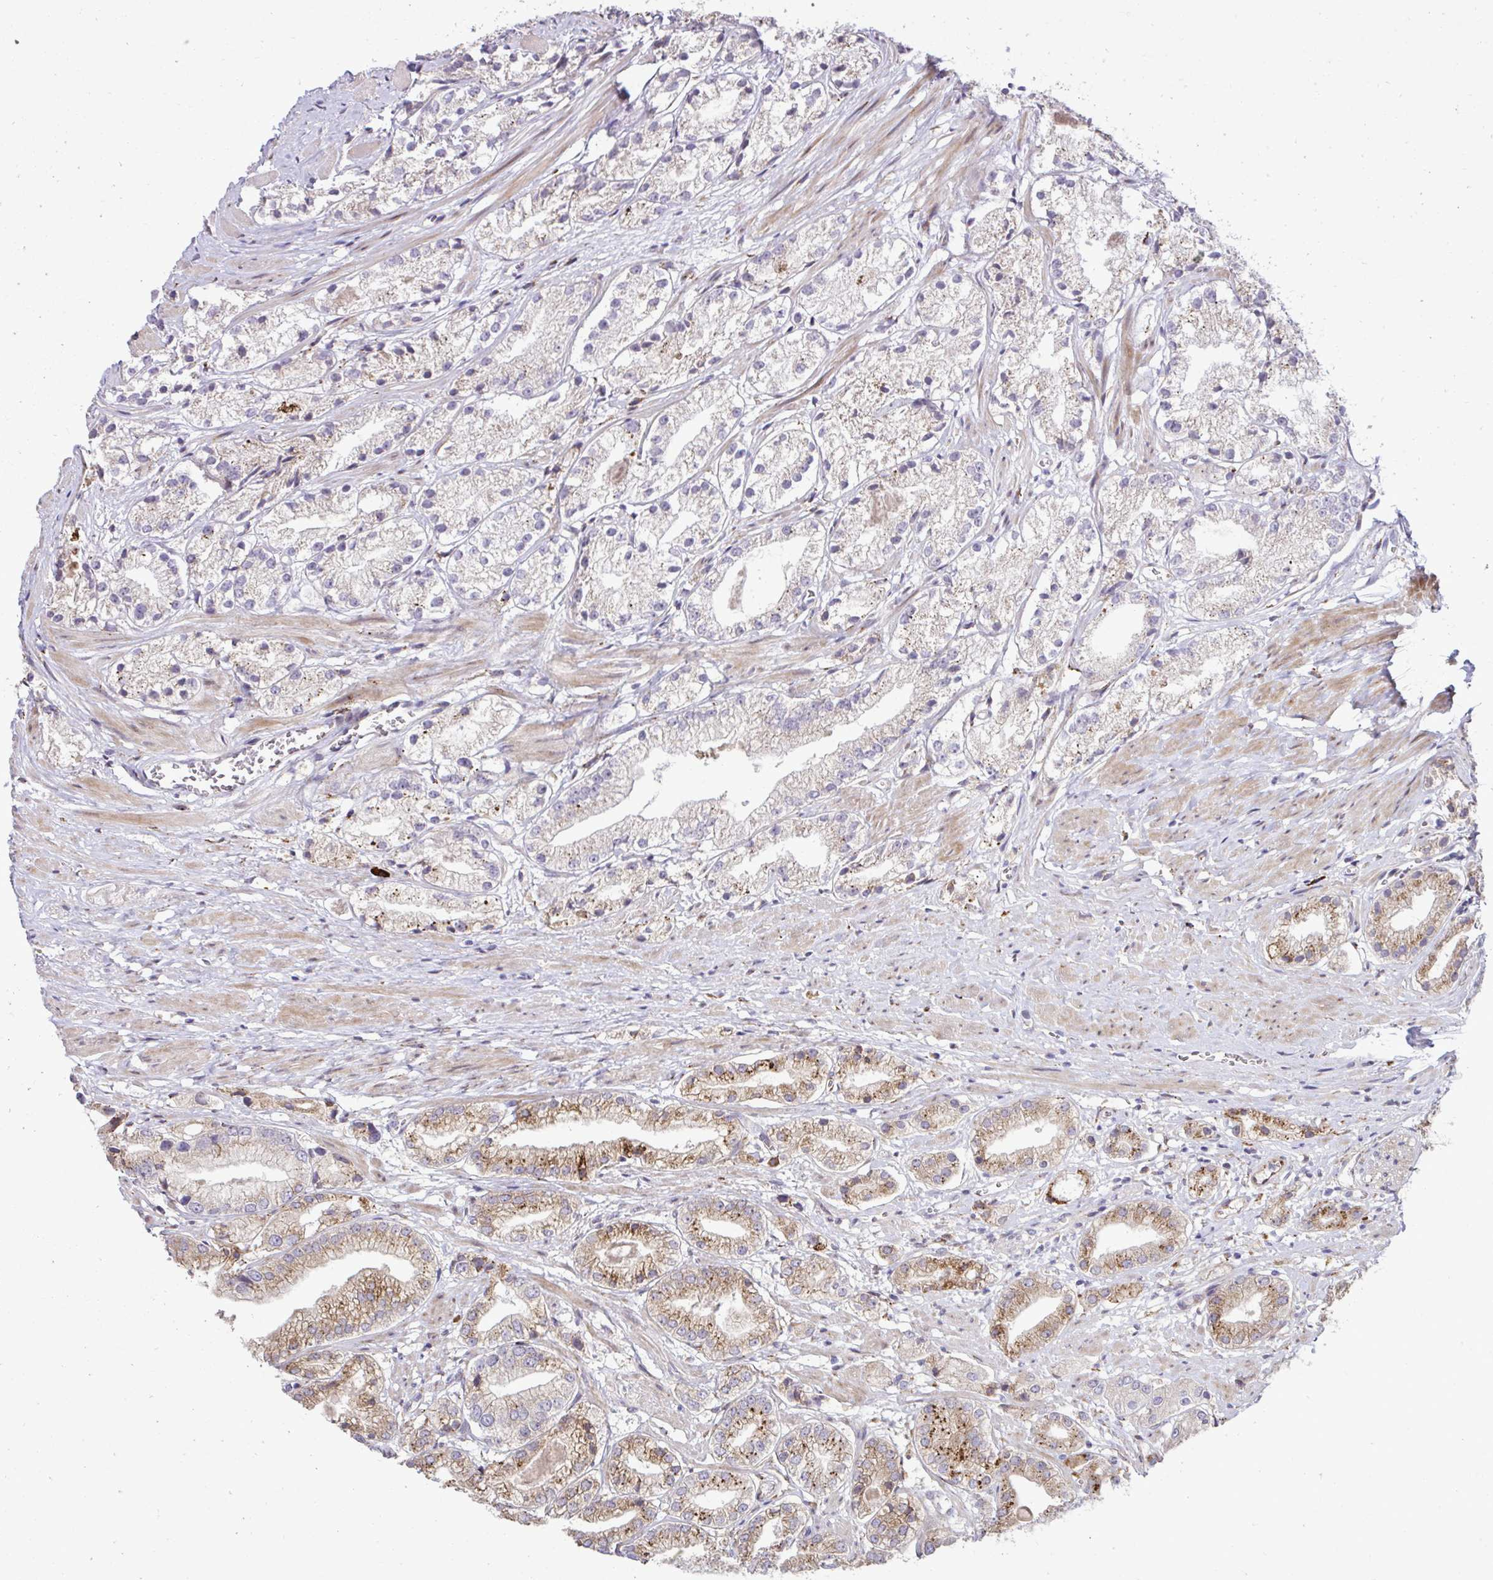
{"staining": {"intensity": "moderate", "quantity": "25%-75%", "location": "cytoplasmic/membranous"}, "tissue": "prostate cancer", "cell_type": "Tumor cells", "image_type": "cancer", "snomed": [{"axis": "morphology", "description": "Adenocarcinoma, Low grade"}, {"axis": "topography", "description": "Prostate"}], "caption": "DAB (3,3'-diaminobenzidine) immunohistochemical staining of adenocarcinoma (low-grade) (prostate) displays moderate cytoplasmic/membranous protein expression in approximately 25%-75% of tumor cells.", "gene": "LIMS1", "patient": {"sex": "male", "age": 69}}